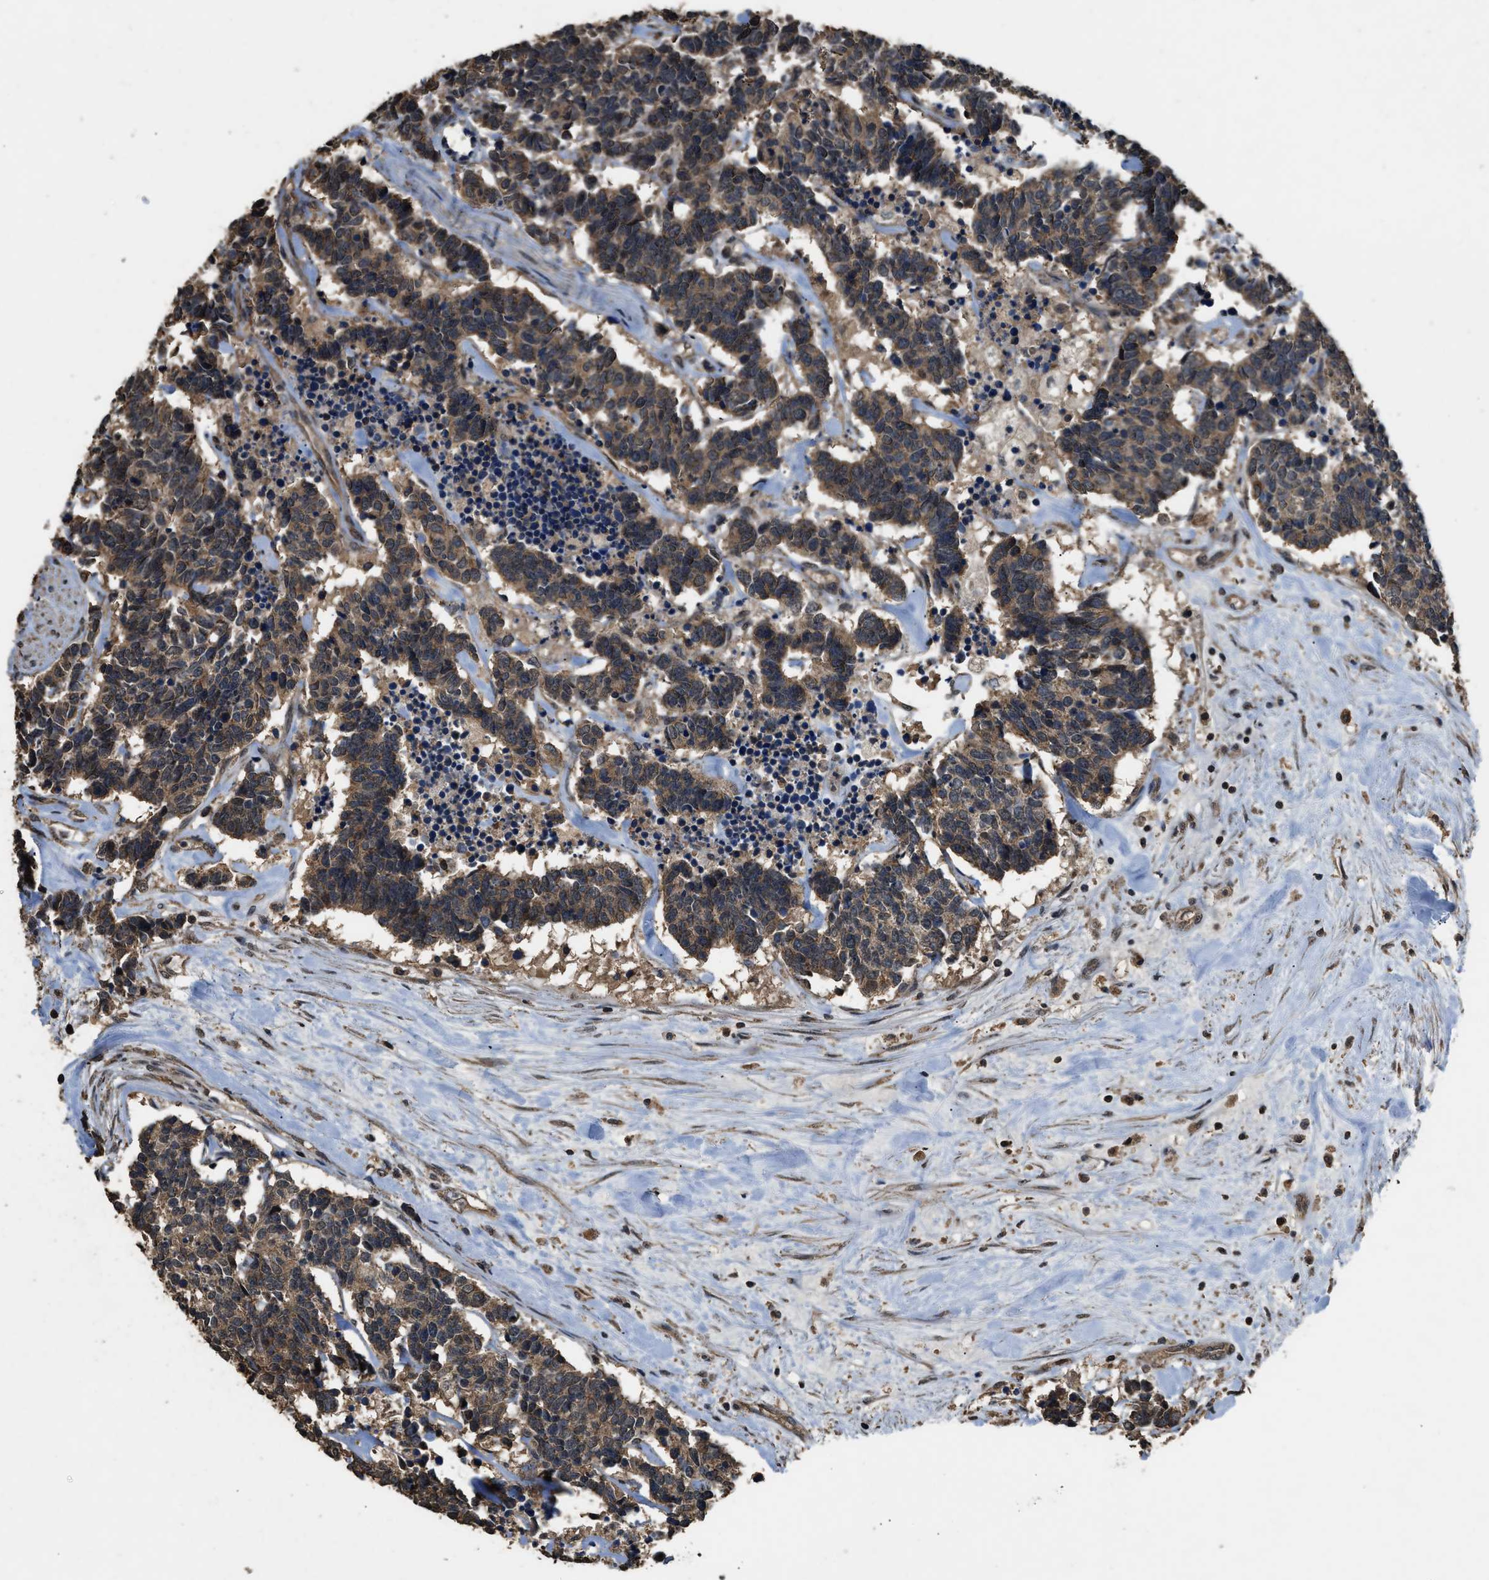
{"staining": {"intensity": "moderate", "quantity": ">75%", "location": "cytoplasmic/membranous"}, "tissue": "carcinoid", "cell_type": "Tumor cells", "image_type": "cancer", "snomed": [{"axis": "morphology", "description": "Carcinoma, NOS"}, {"axis": "morphology", "description": "Carcinoid, malignant, NOS"}, {"axis": "topography", "description": "Urinary bladder"}], "caption": "Human carcinoma stained with a protein marker displays moderate staining in tumor cells.", "gene": "DENND6B", "patient": {"sex": "male", "age": 57}}